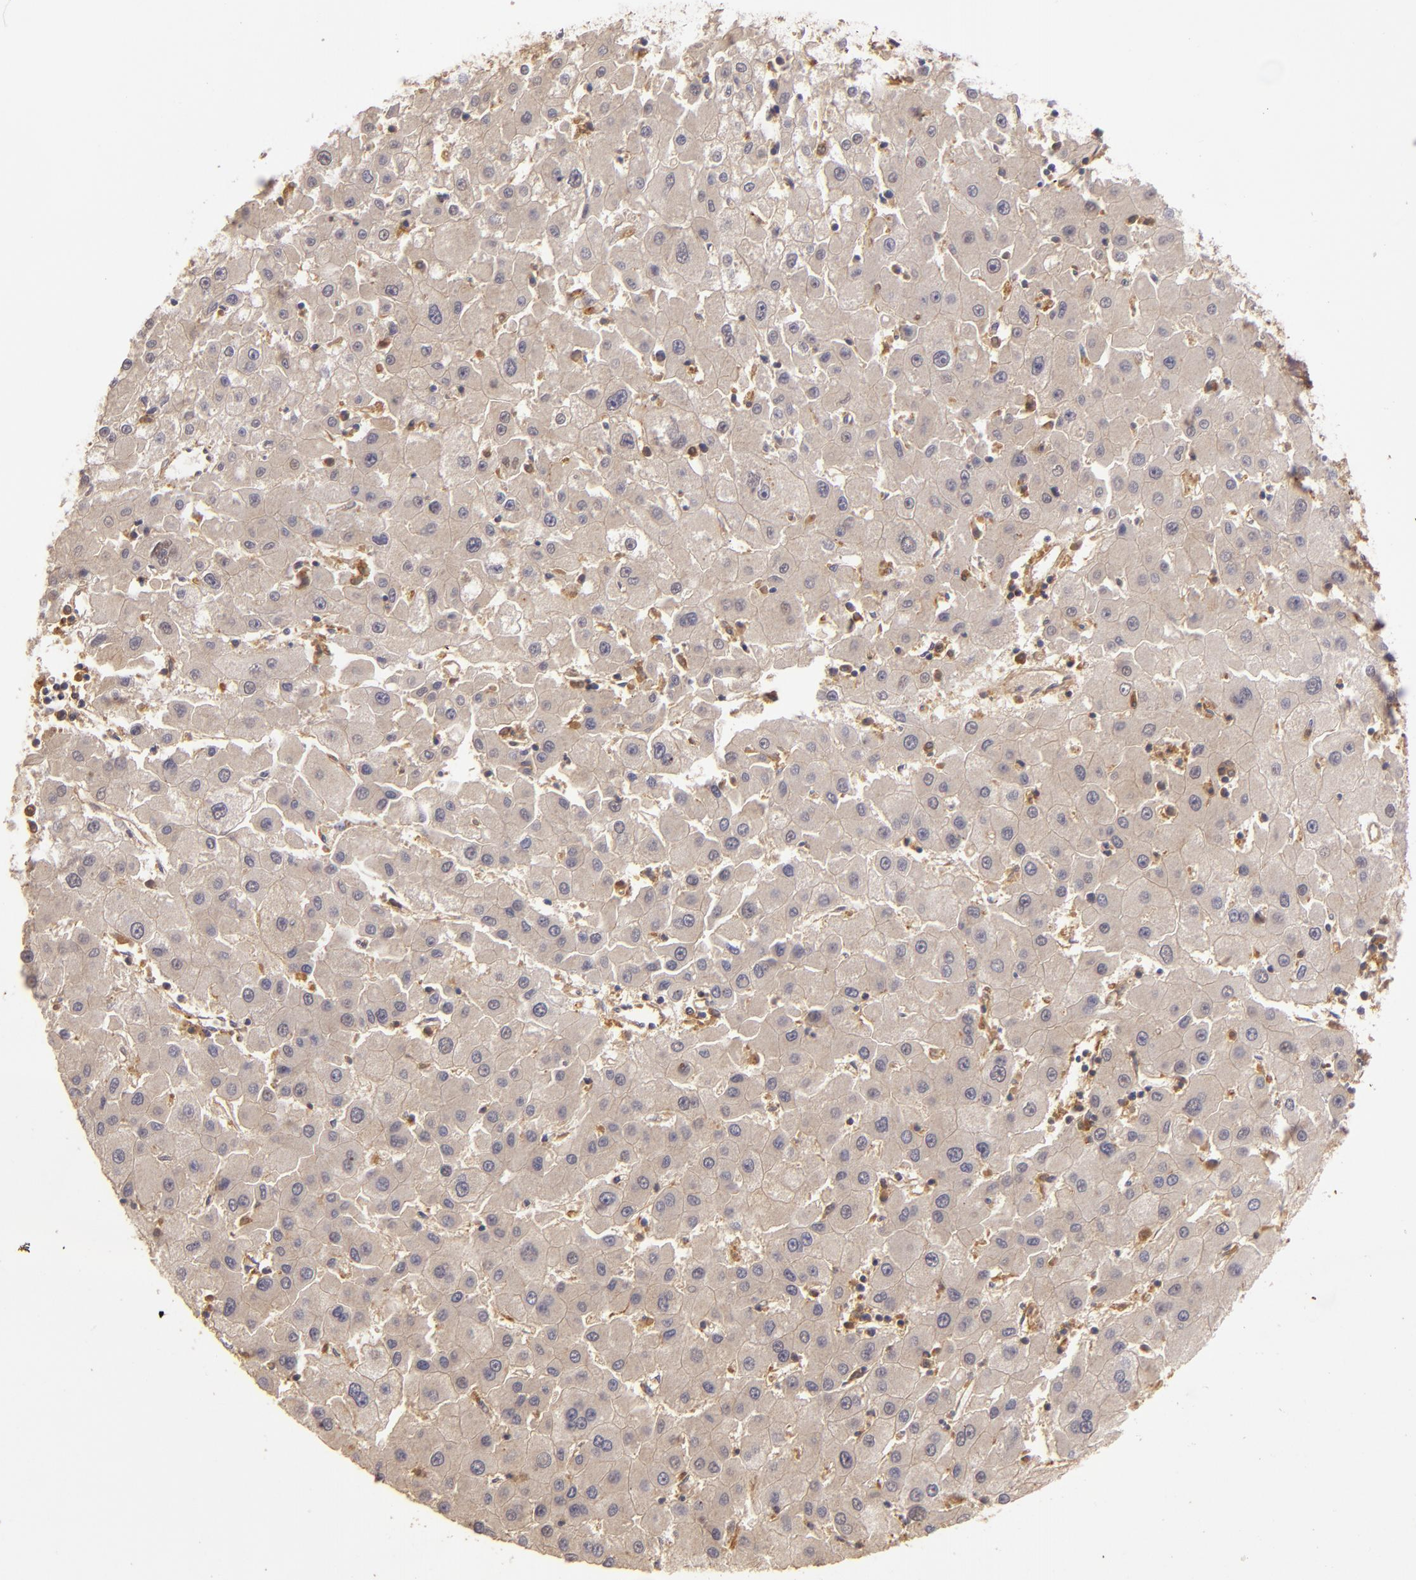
{"staining": {"intensity": "moderate", "quantity": ">75%", "location": "cytoplasmic/membranous"}, "tissue": "liver cancer", "cell_type": "Tumor cells", "image_type": "cancer", "snomed": [{"axis": "morphology", "description": "Carcinoma, Hepatocellular, NOS"}, {"axis": "topography", "description": "Liver"}], "caption": "Immunohistochemical staining of human liver cancer displays moderate cytoplasmic/membranous protein positivity in about >75% of tumor cells.", "gene": "PRKCD", "patient": {"sex": "male", "age": 72}}